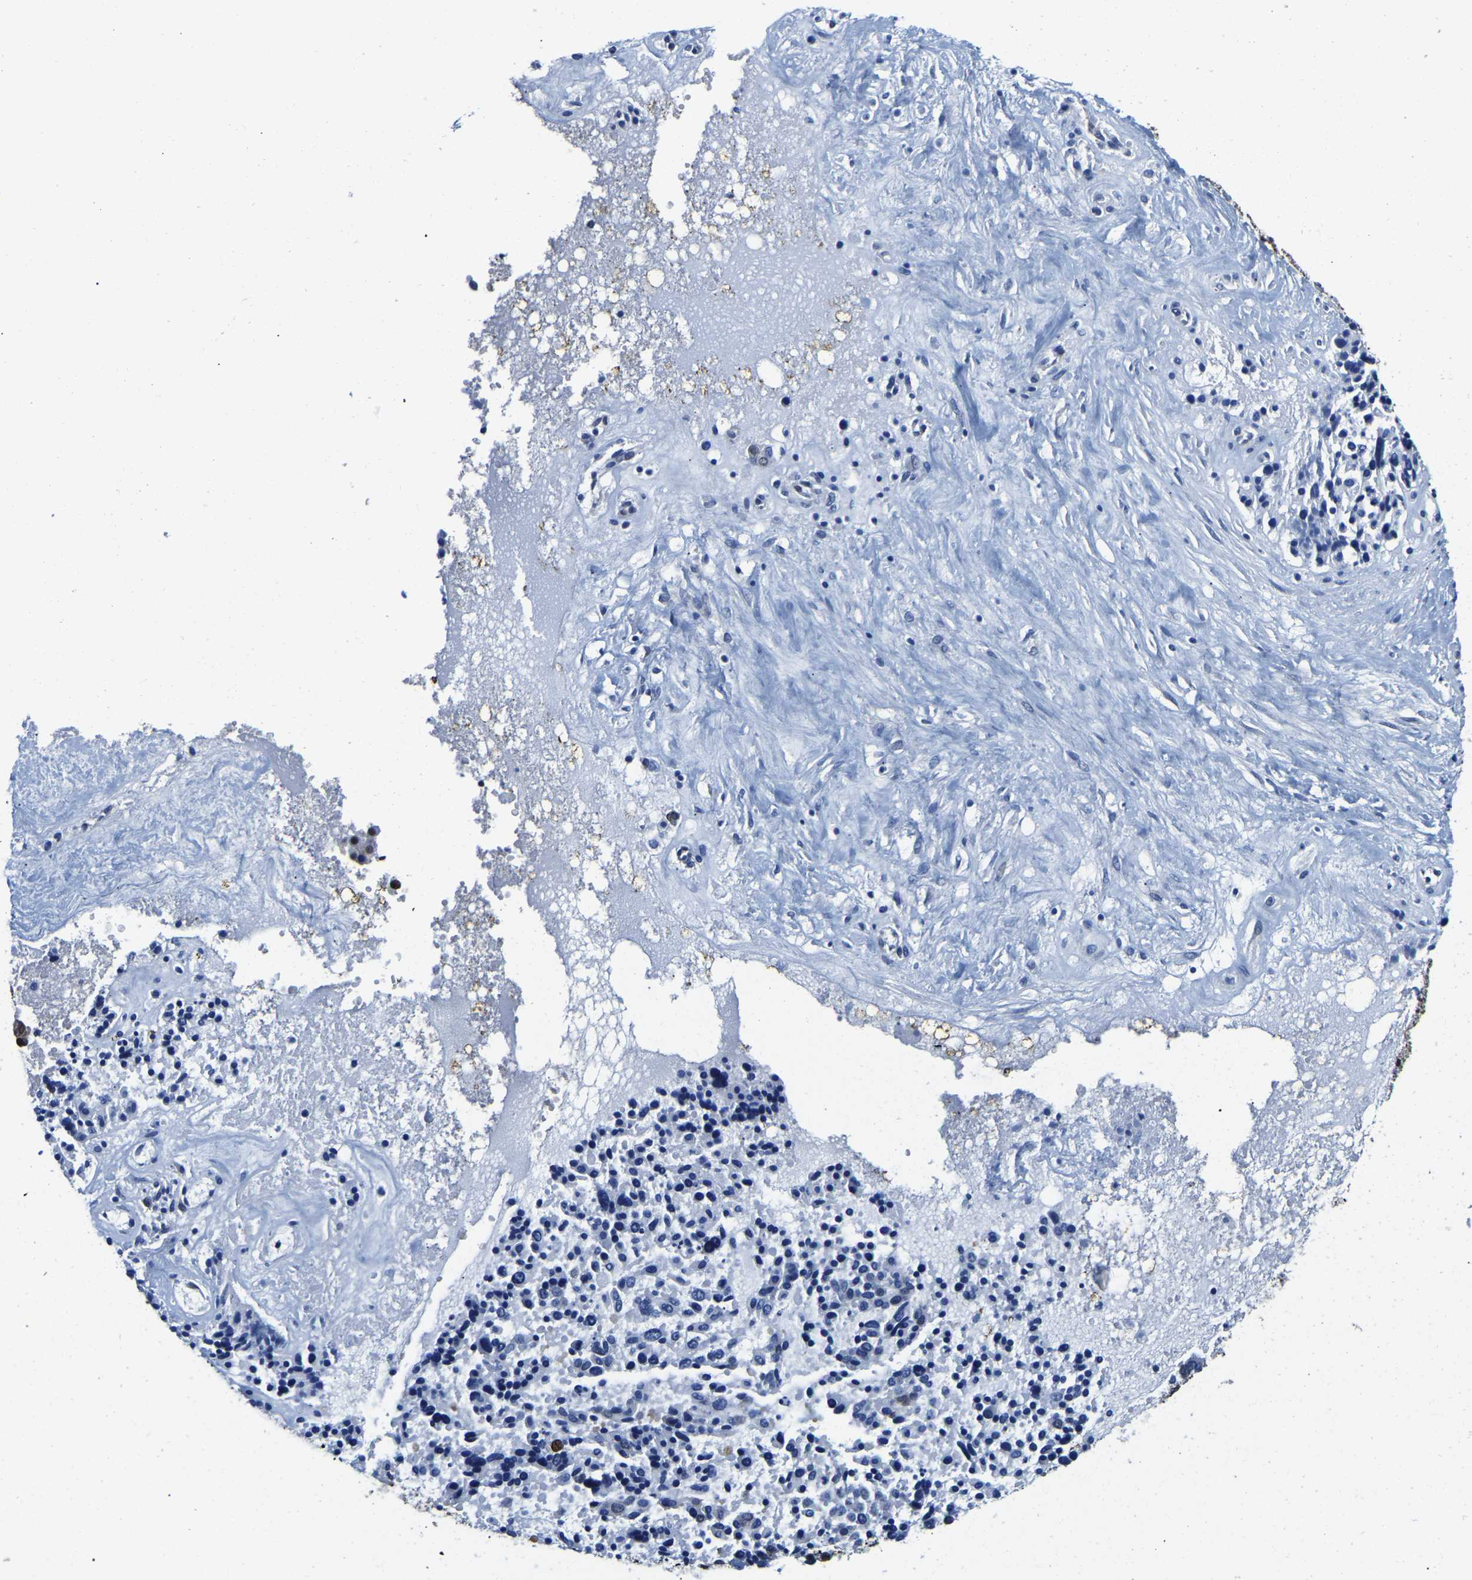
{"staining": {"intensity": "moderate", "quantity": "25%-75%", "location": "nuclear"}, "tissue": "ovarian cancer", "cell_type": "Tumor cells", "image_type": "cancer", "snomed": [{"axis": "morphology", "description": "Cystadenocarcinoma, serous, NOS"}, {"axis": "topography", "description": "Ovary"}], "caption": "A high-resolution photomicrograph shows immunohistochemistry (IHC) staining of ovarian cancer (serous cystadenocarcinoma), which exhibits moderate nuclear staining in approximately 25%-75% of tumor cells. The protein is stained brown, and the nuclei are stained in blue (DAB (3,3'-diaminobenzidine) IHC with brightfield microscopy, high magnification).", "gene": "UBA1", "patient": {"sex": "female", "age": 44}}